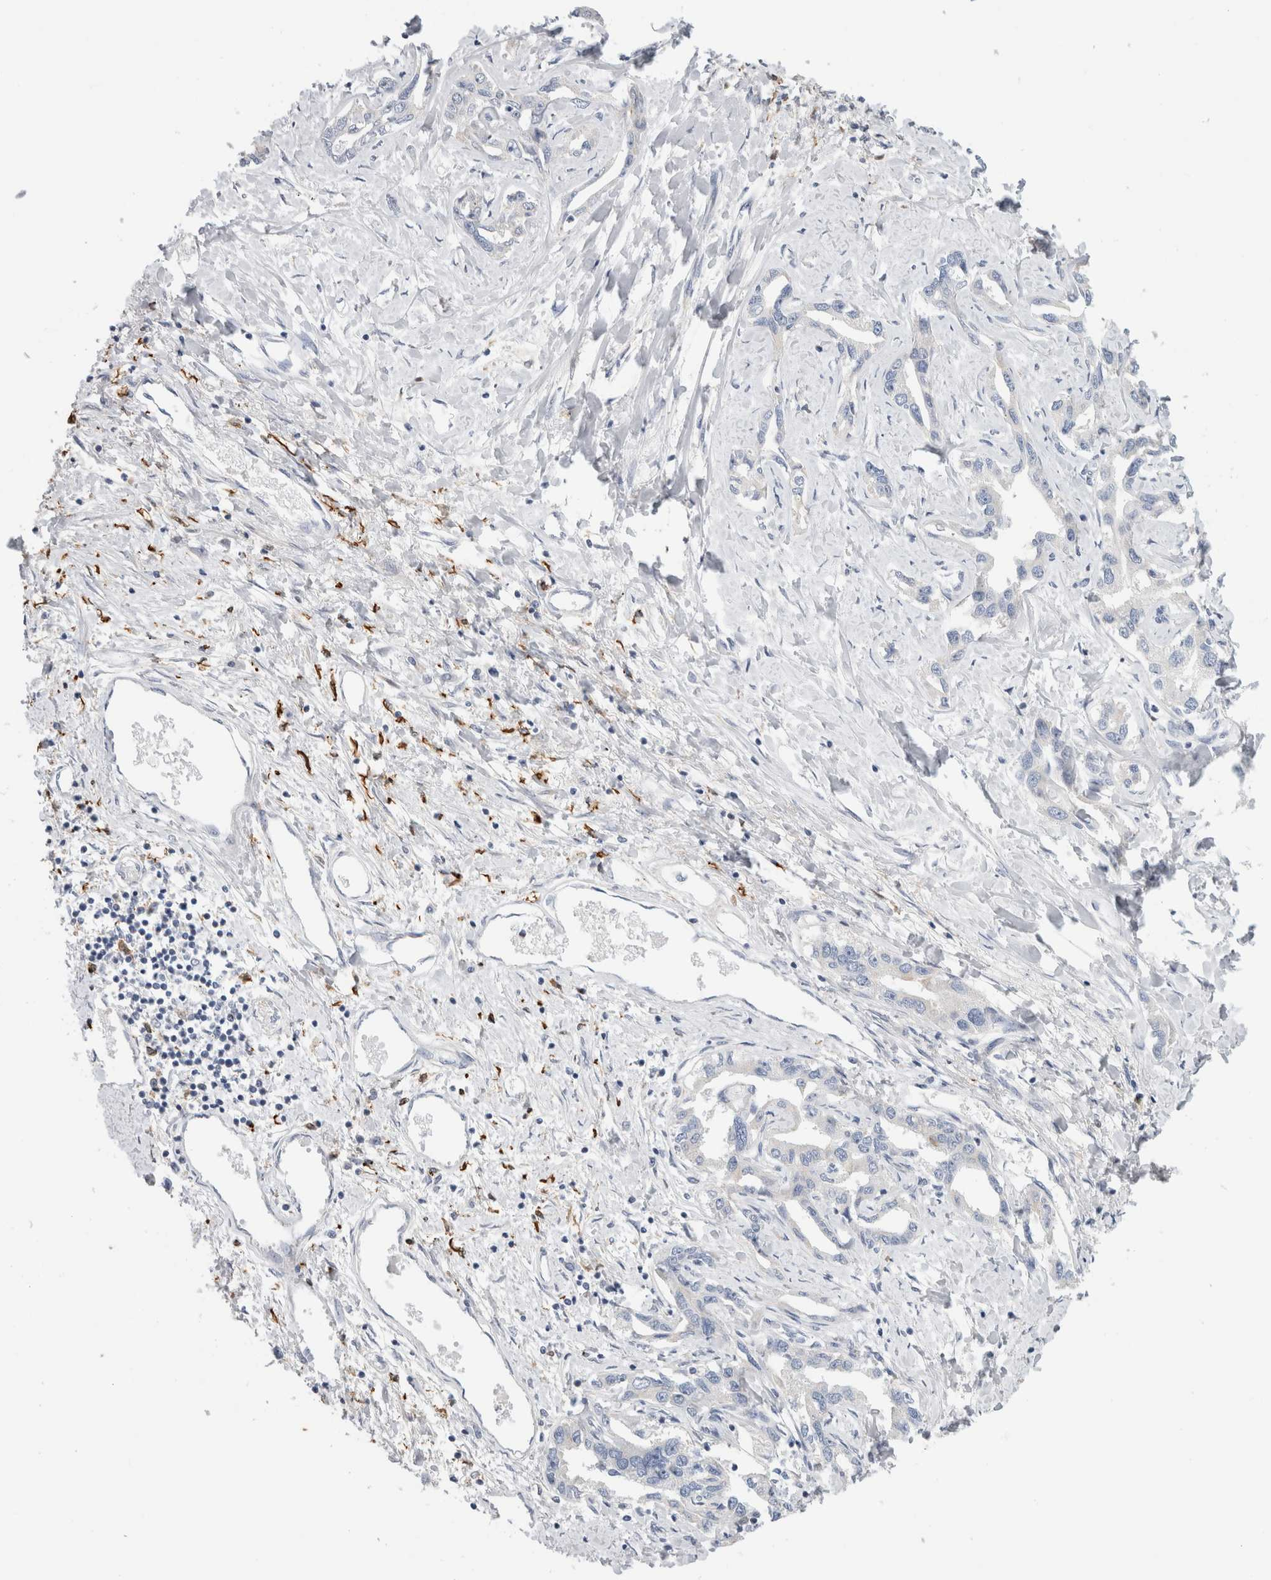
{"staining": {"intensity": "negative", "quantity": "none", "location": "none"}, "tissue": "liver cancer", "cell_type": "Tumor cells", "image_type": "cancer", "snomed": [{"axis": "morphology", "description": "Cholangiocarcinoma"}, {"axis": "topography", "description": "Liver"}], "caption": "This is an immunohistochemistry photomicrograph of cholangiocarcinoma (liver). There is no positivity in tumor cells.", "gene": "SLC20A2", "patient": {"sex": "male", "age": 59}}